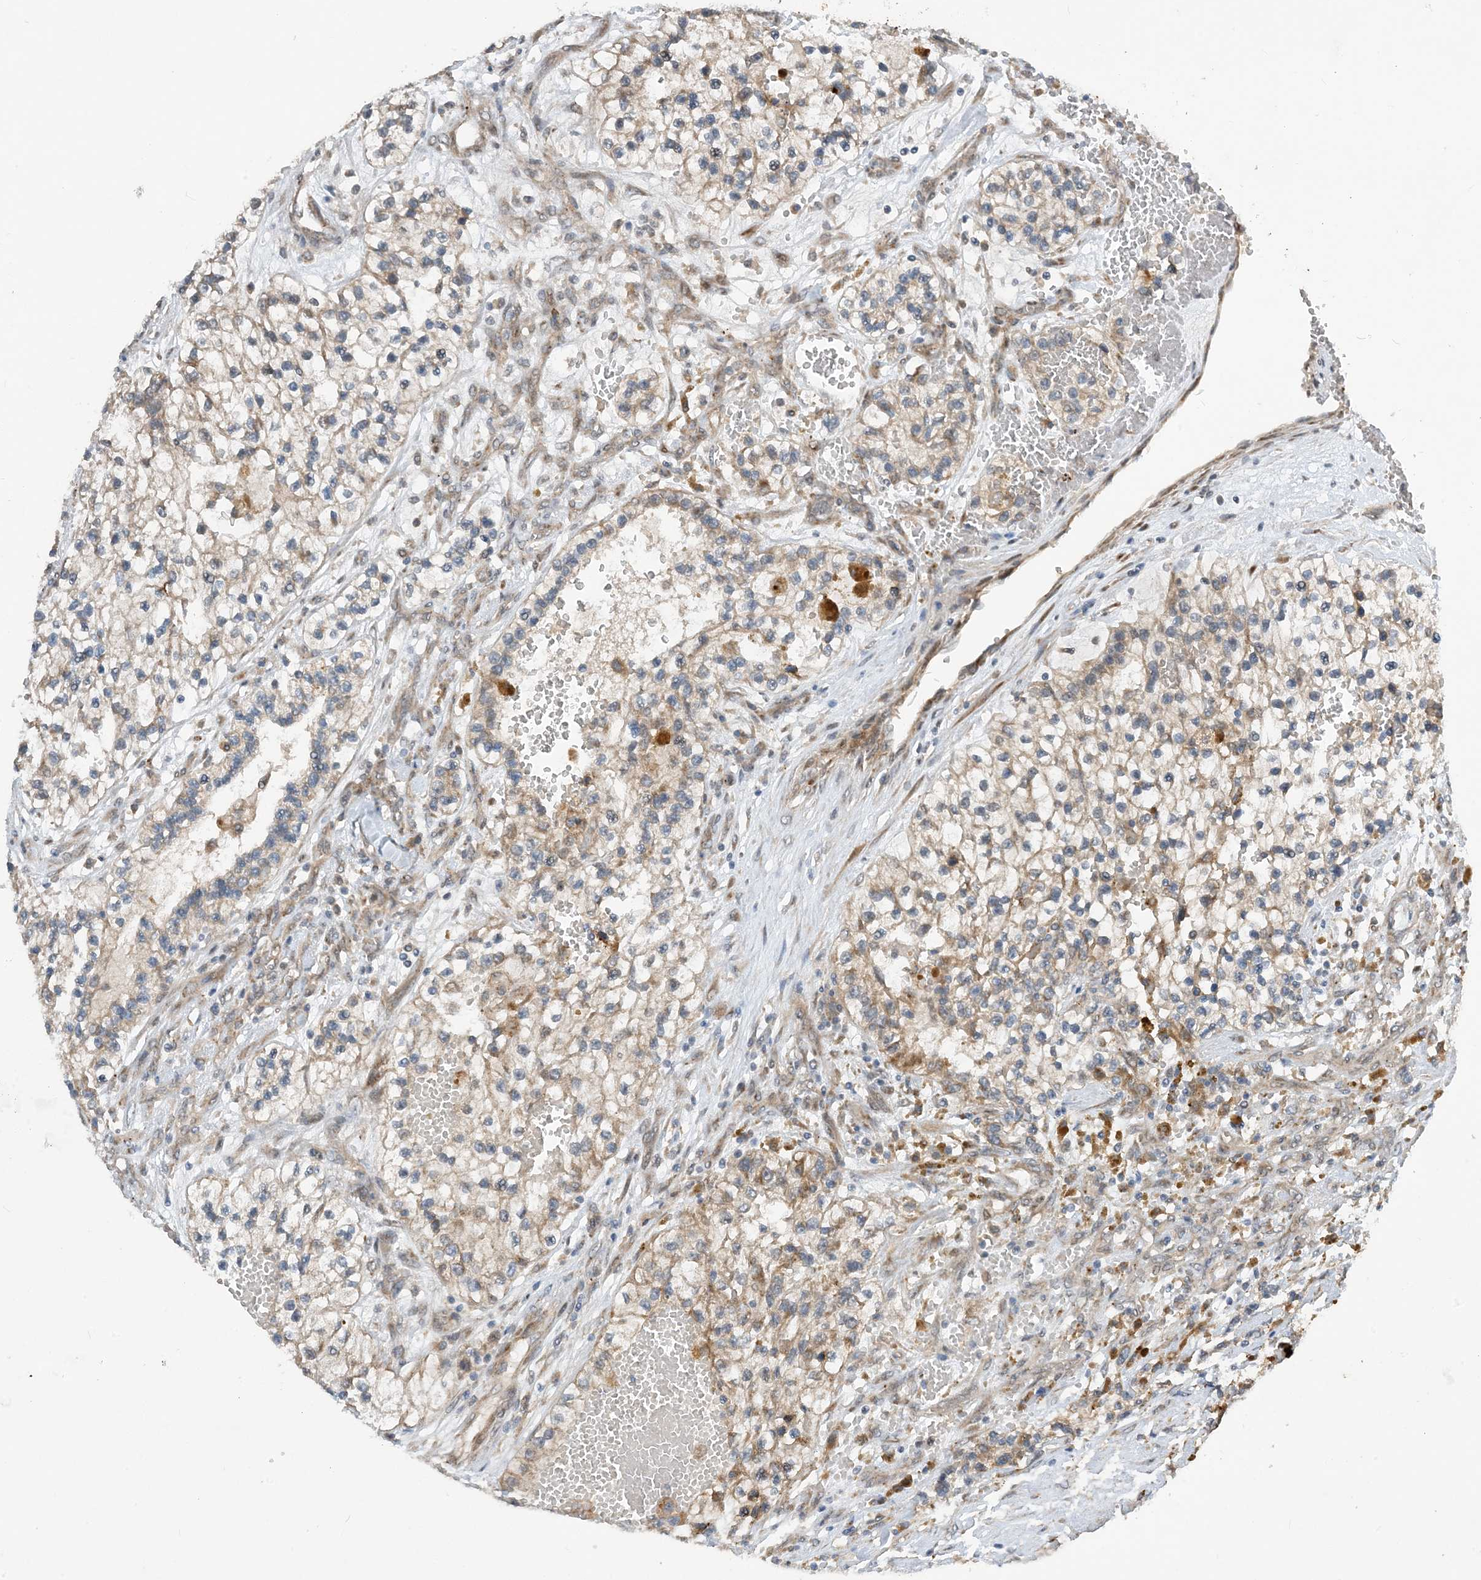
{"staining": {"intensity": "weak", "quantity": "25%-75%", "location": "cytoplasmic/membranous"}, "tissue": "renal cancer", "cell_type": "Tumor cells", "image_type": "cancer", "snomed": [{"axis": "morphology", "description": "Adenocarcinoma, NOS"}, {"axis": "topography", "description": "Kidney"}], "caption": "Human adenocarcinoma (renal) stained with a protein marker shows weak staining in tumor cells.", "gene": "PHOSPHO2", "patient": {"sex": "female", "age": 57}}